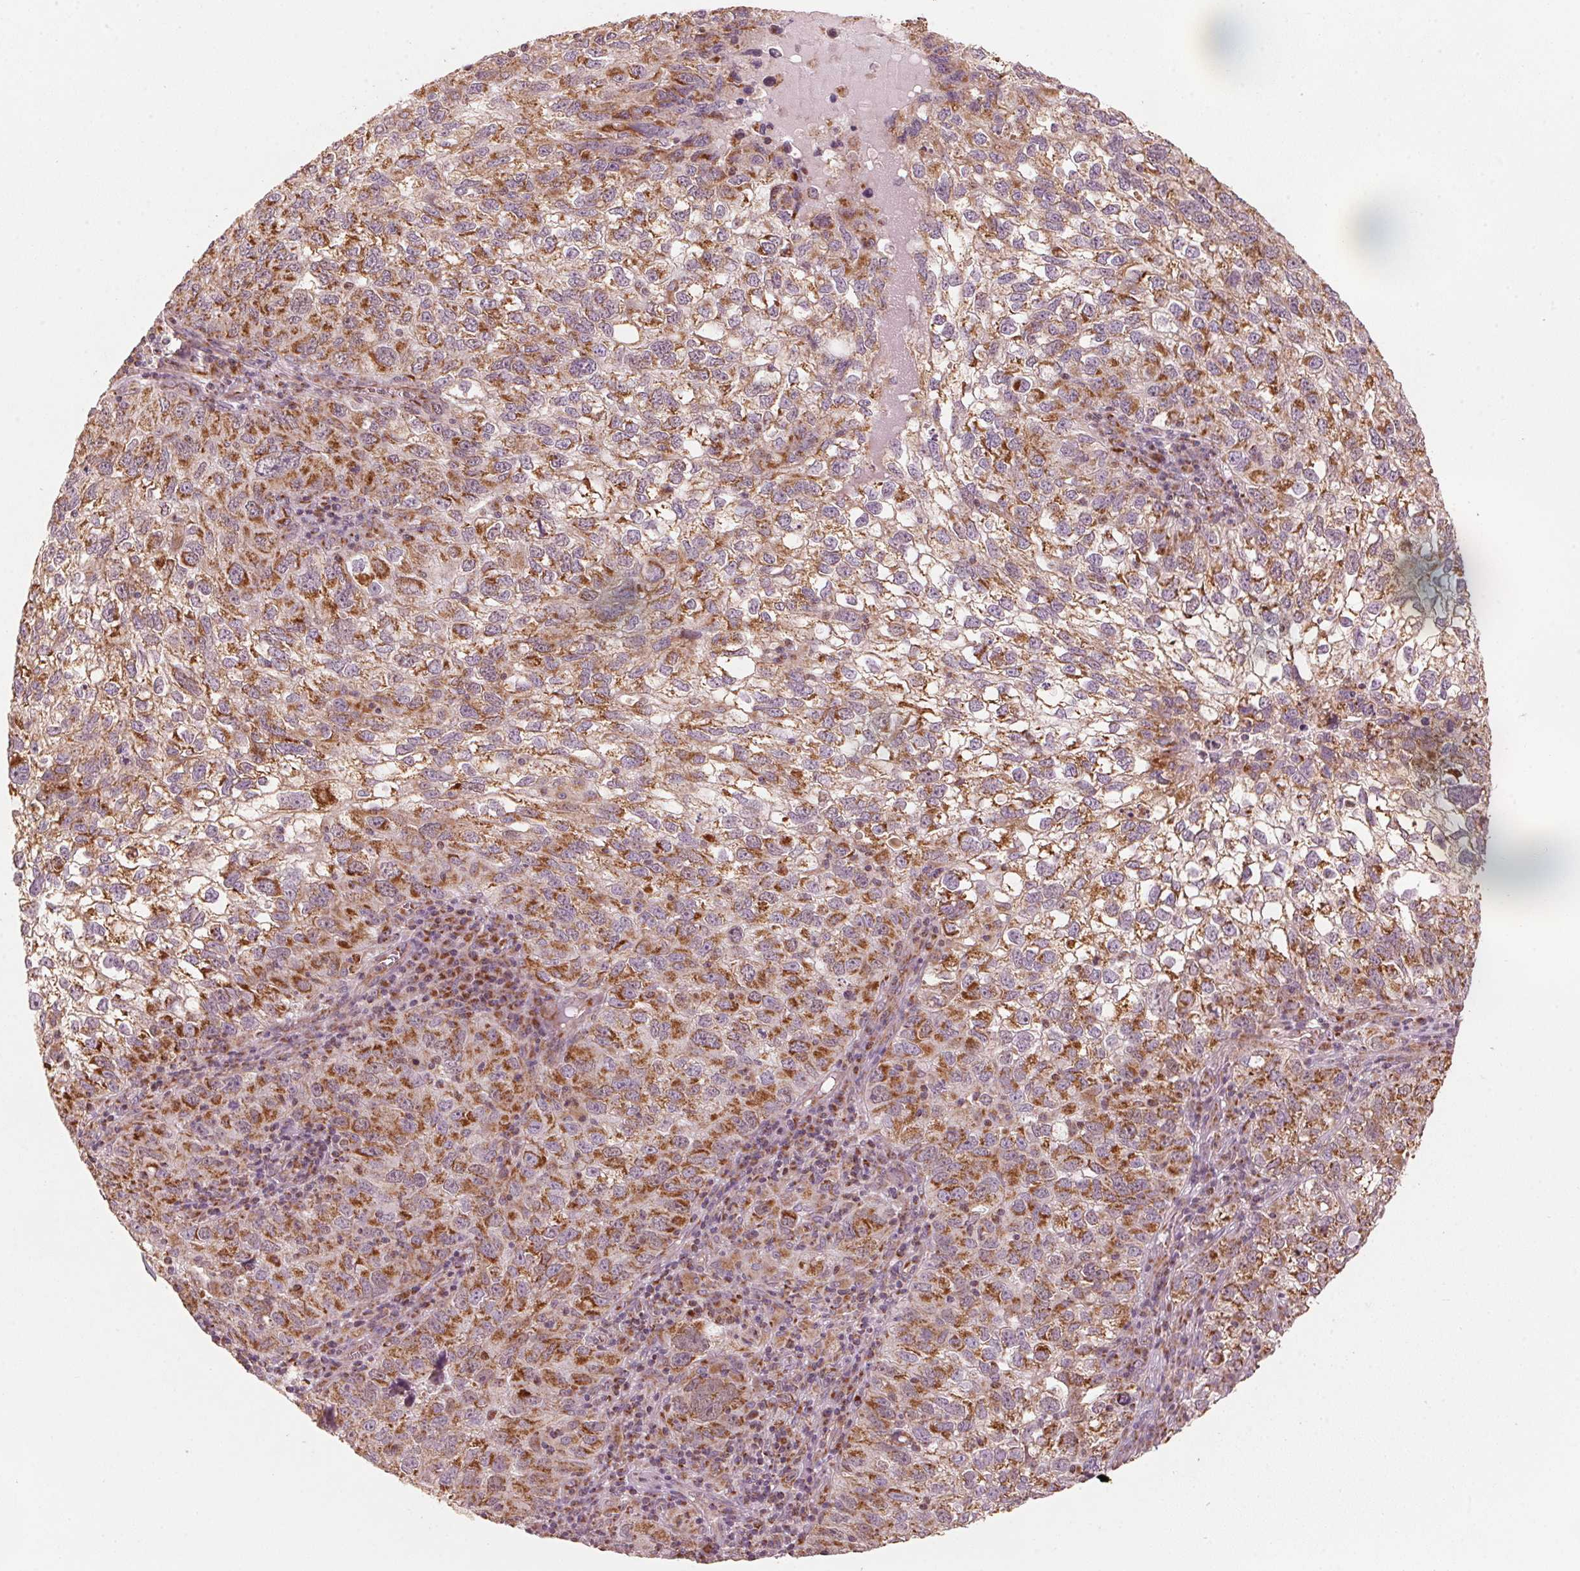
{"staining": {"intensity": "strong", "quantity": ">75%", "location": "cytoplasmic/membranous"}, "tissue": "cervical cancer", "cell_type": "Tumor cells", "image_type": "cancer", "snomed": [{"axis": "morphology", "description": "Squamous cell carcinoma, NOS"}, {"axis": "topography", "description": "Cervix"}], "caption": "Cervical squamous cell carcinoma stained with DAB immunohistochemistry exhibits high levels of strong cytoplasmic/membranous expression in approximately >75% of tumor cells. (DAB (3,3'-diaminobenzidine) = brown stain, brightfield microscopy at high magnification).", "gene": "TOMM70", "patient": {"sex": "female", "age": 55}}